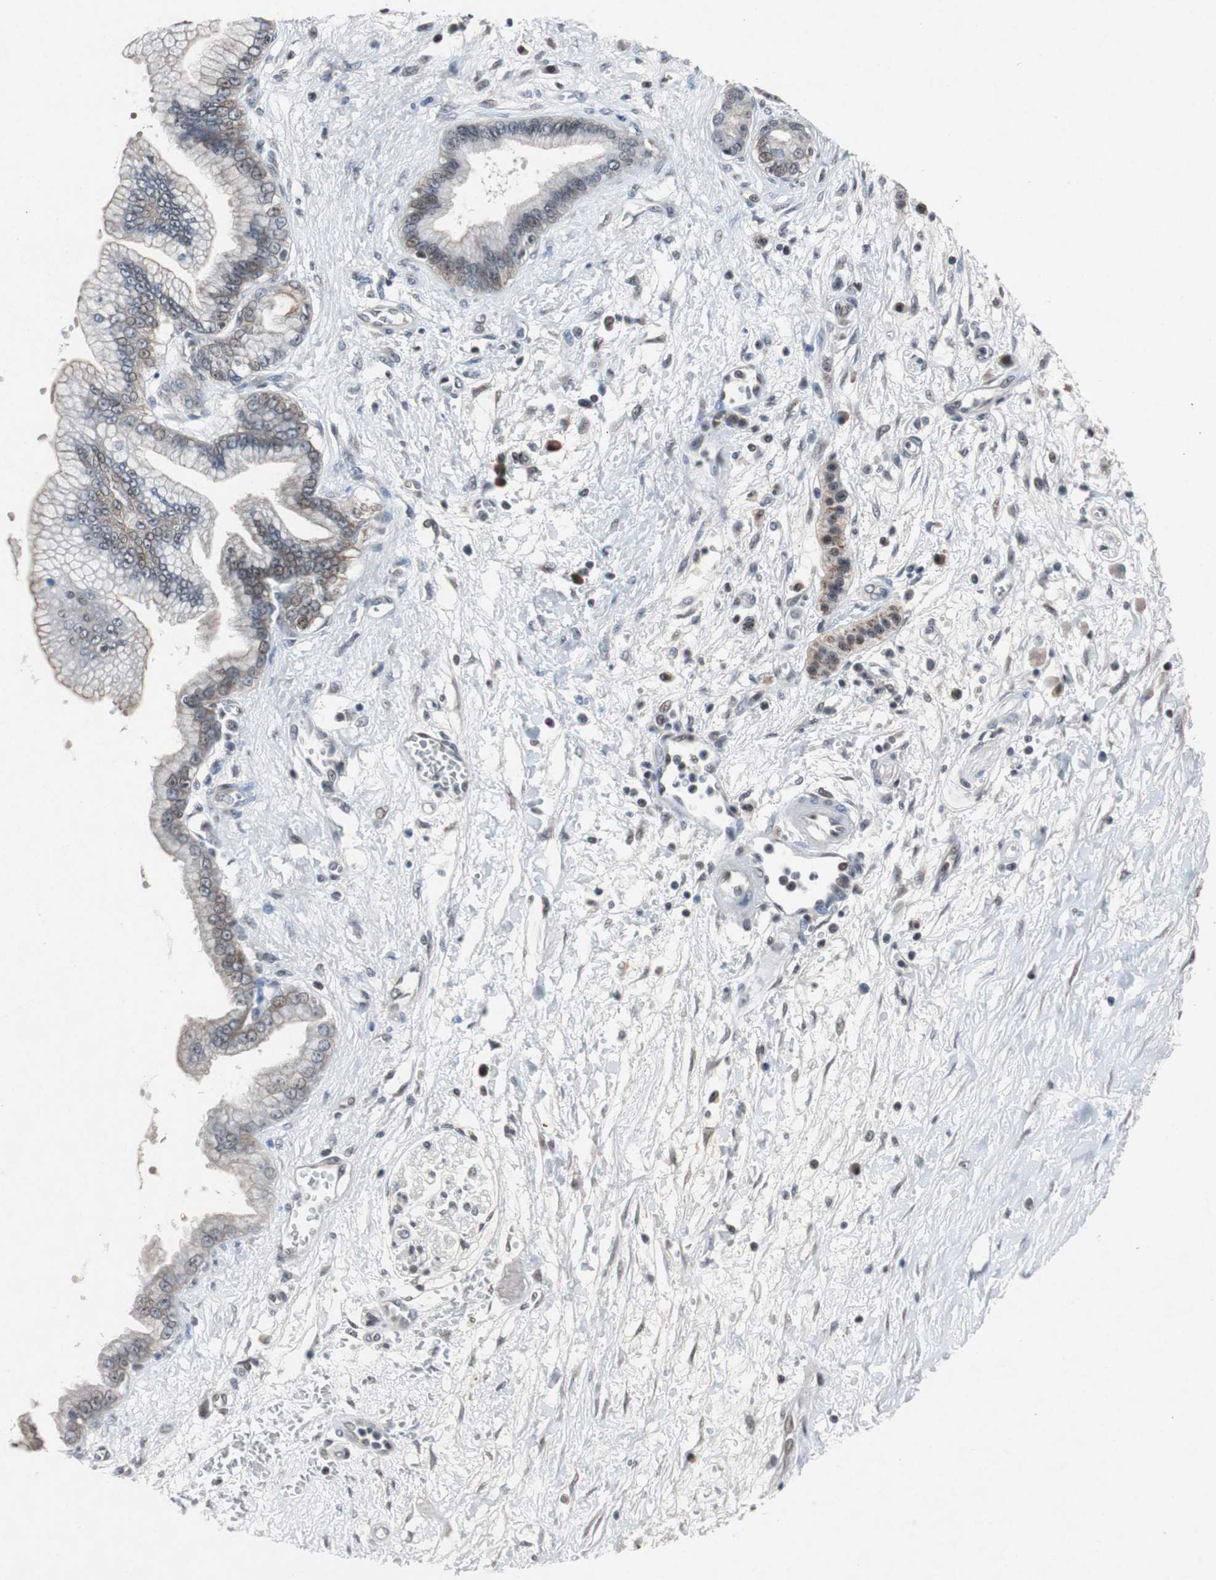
{"staining": {"intensity": "weak", "quantity": "<25%", "location": "cytoplasmic/membranous"}, "tissue": "pancreatic cancer", "cell_type": "Tumor cells", "image_type": "cancer", "snomed": [{"axis": "morphology", "description": "Adenocarcinoma, NOS"}, {"axis": "topography", "description": "Pancreas"}], "caption": "High magnification brightfield microscopy of pancreatic cancer stained with DAB (3,3'-diaminobenzidine) (brown) and counterstained with hematoxylin (blue): tumor cells show no significant staining.", "gene": "TP63", "patient": {"sex": "male", "age": 59}}